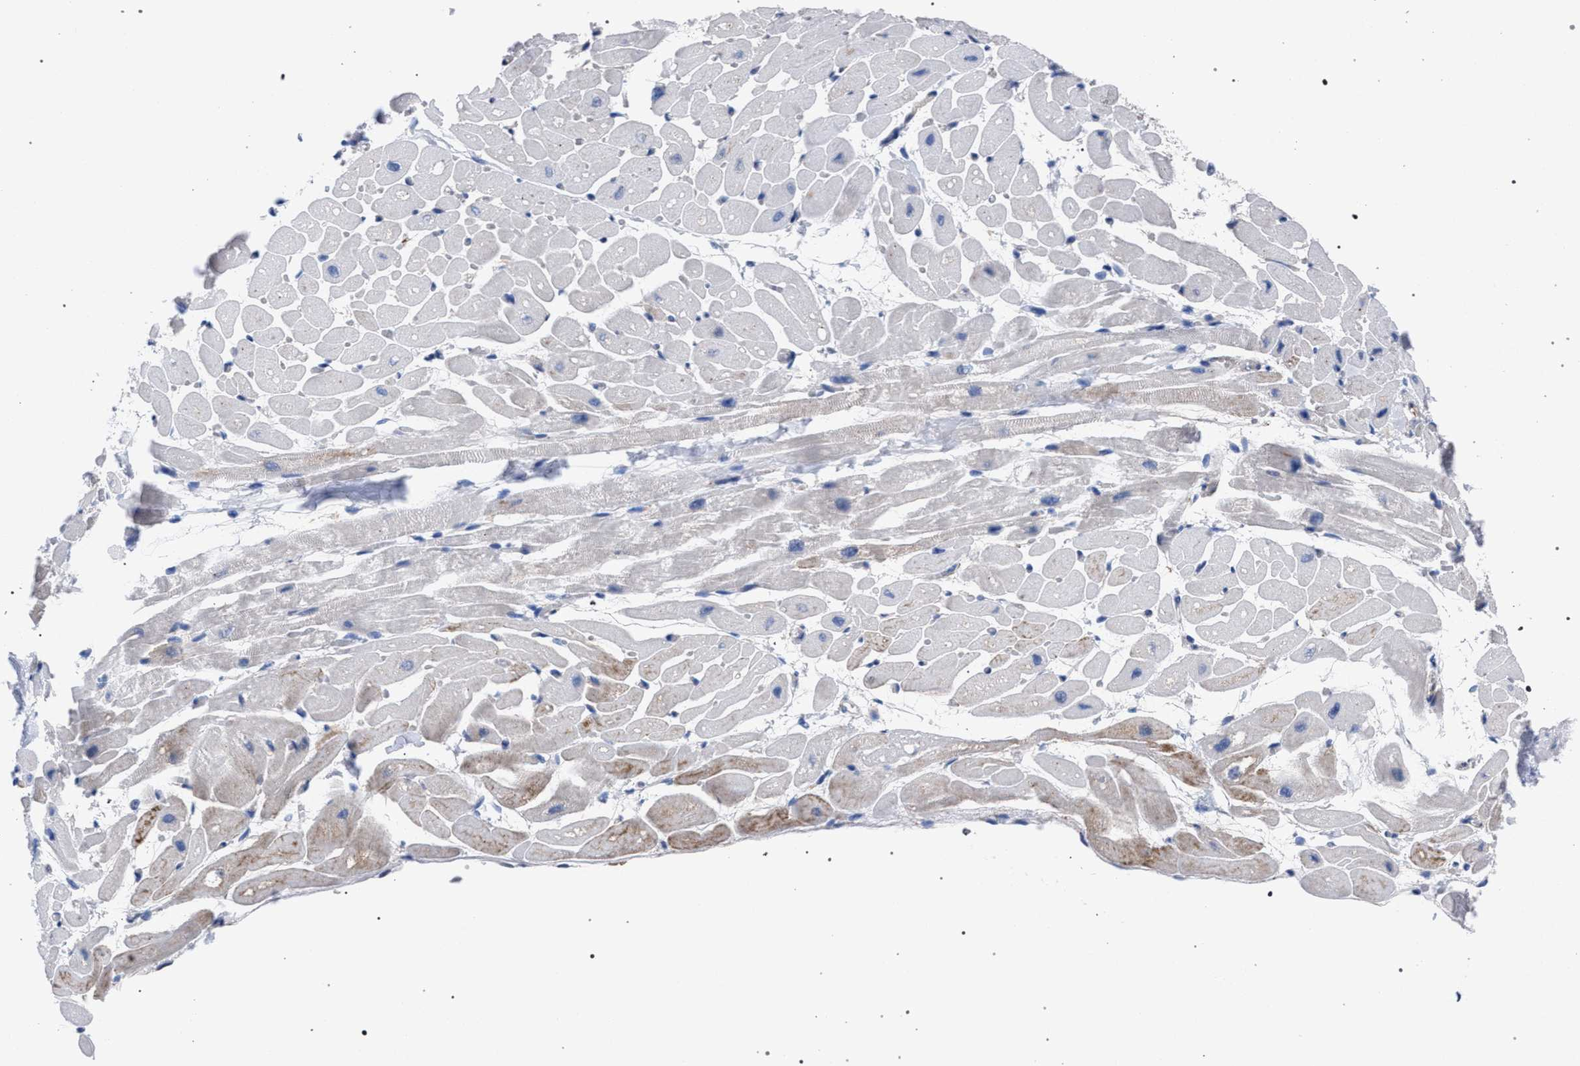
{"staining": {"intensity": "weak", "quantity": "<25%", "location": "cytoplasmic/membranous"}, "tissue": "heart muscle", "cell_type": "Cardiomyocytes", "image_type": "normal", "snomed": [{"axis": "morphology", "description": "Normal tissue, NOS"}, {"axis": "topography", "description": "Heart"}], "caption": "Cardiomyocytes show no significant positivity in benign heart muscle.", "gene": "GMPR", "patient": {"sex": "male", "age": 45}}